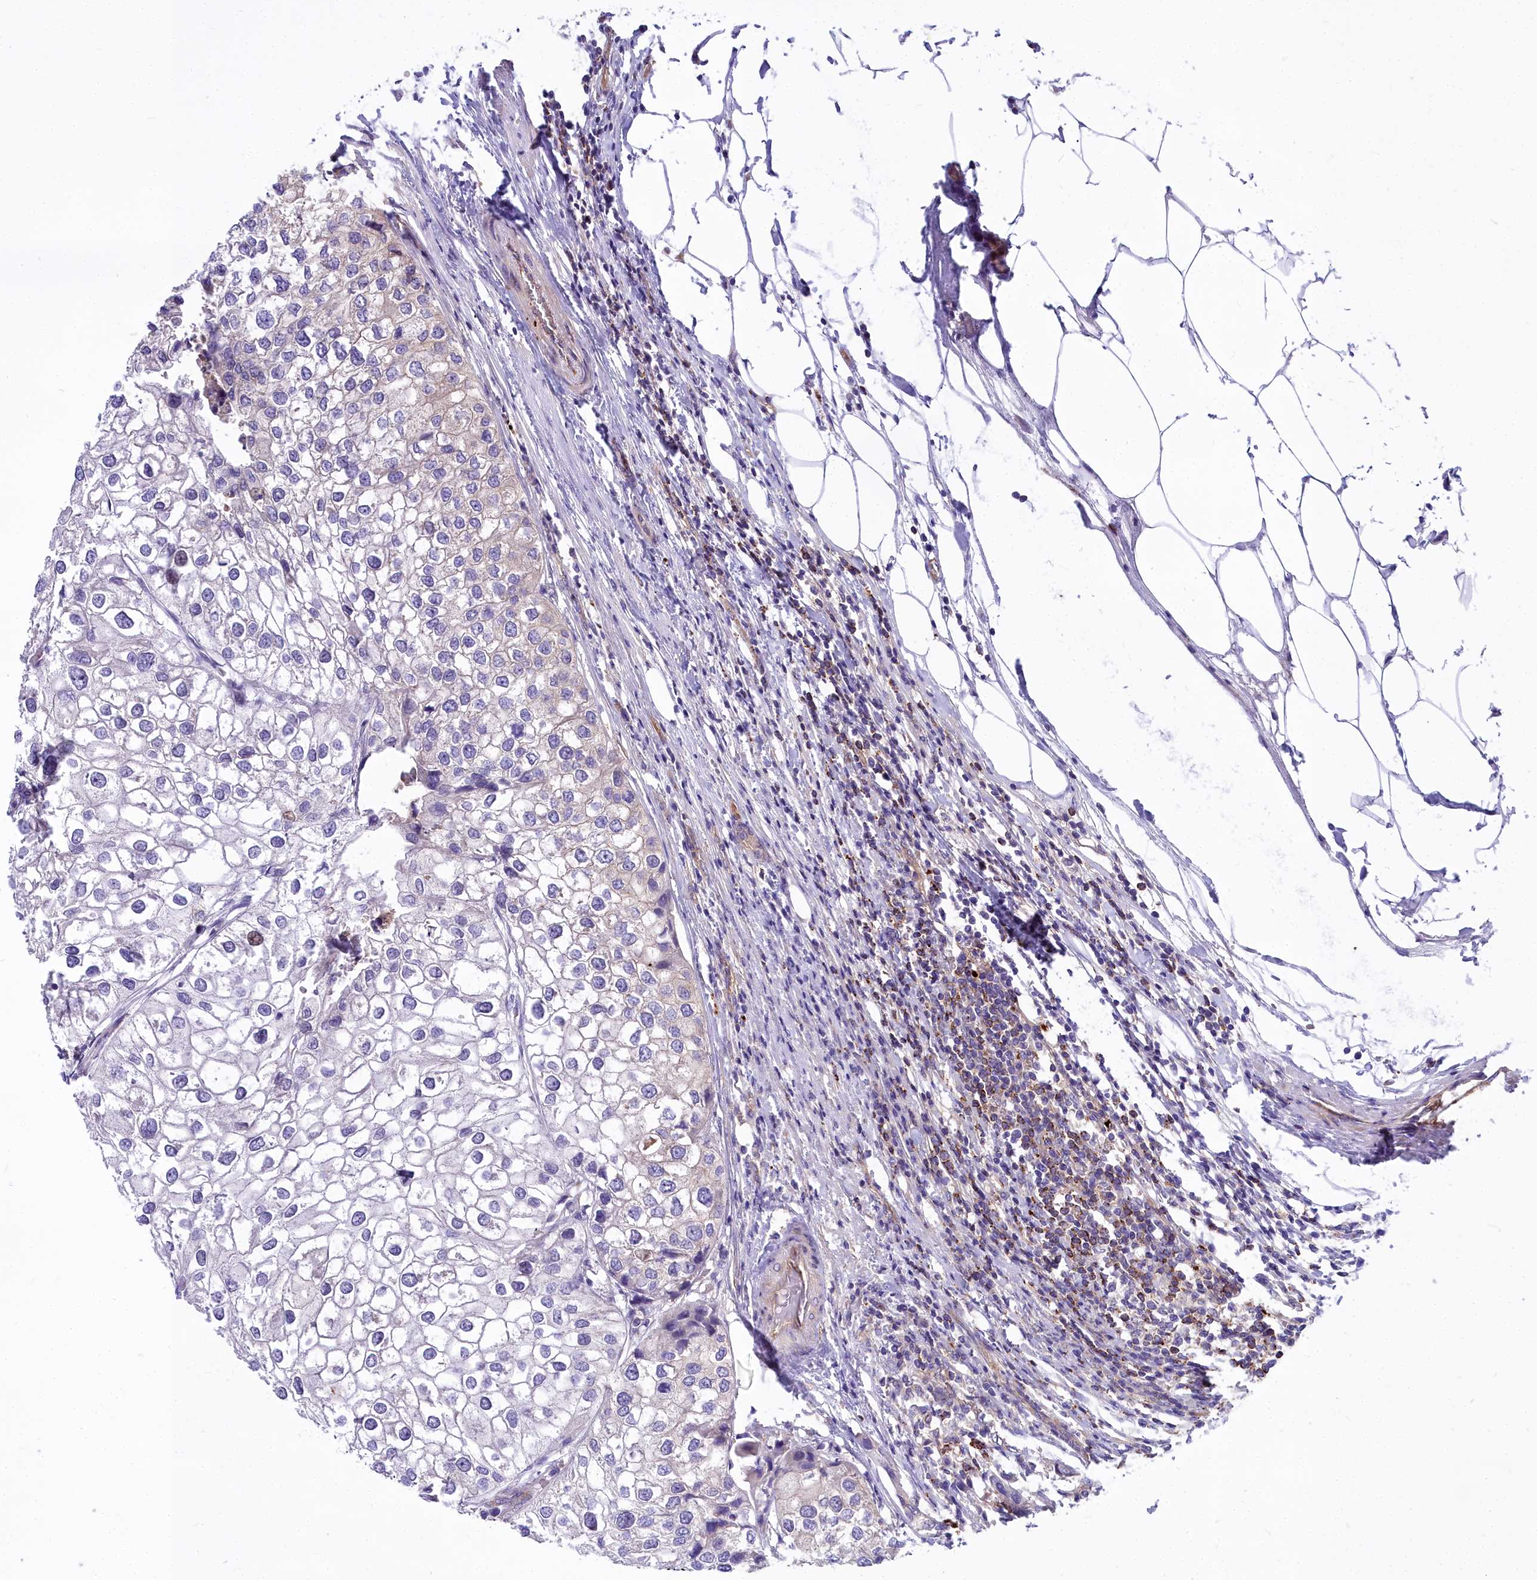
{"staining": {"intensity": "negative", "quantity": "none", "location": "none"}, "tissue": "urothelial cancer", "cell_type": "Tumor cells", "image_type": "cancer", "snomed": [{"axis": "morphology", "description": "Urothelial carcinoma, High grade"}, {"axis": "topography", "description": "Urinary bladder"}], "caption": "An image of urothelial cancer stained for a protein displays no brown staining in tumor cells.", "gene": "HLA-DOA", "patient": {"sex": "male", "age": 64}}